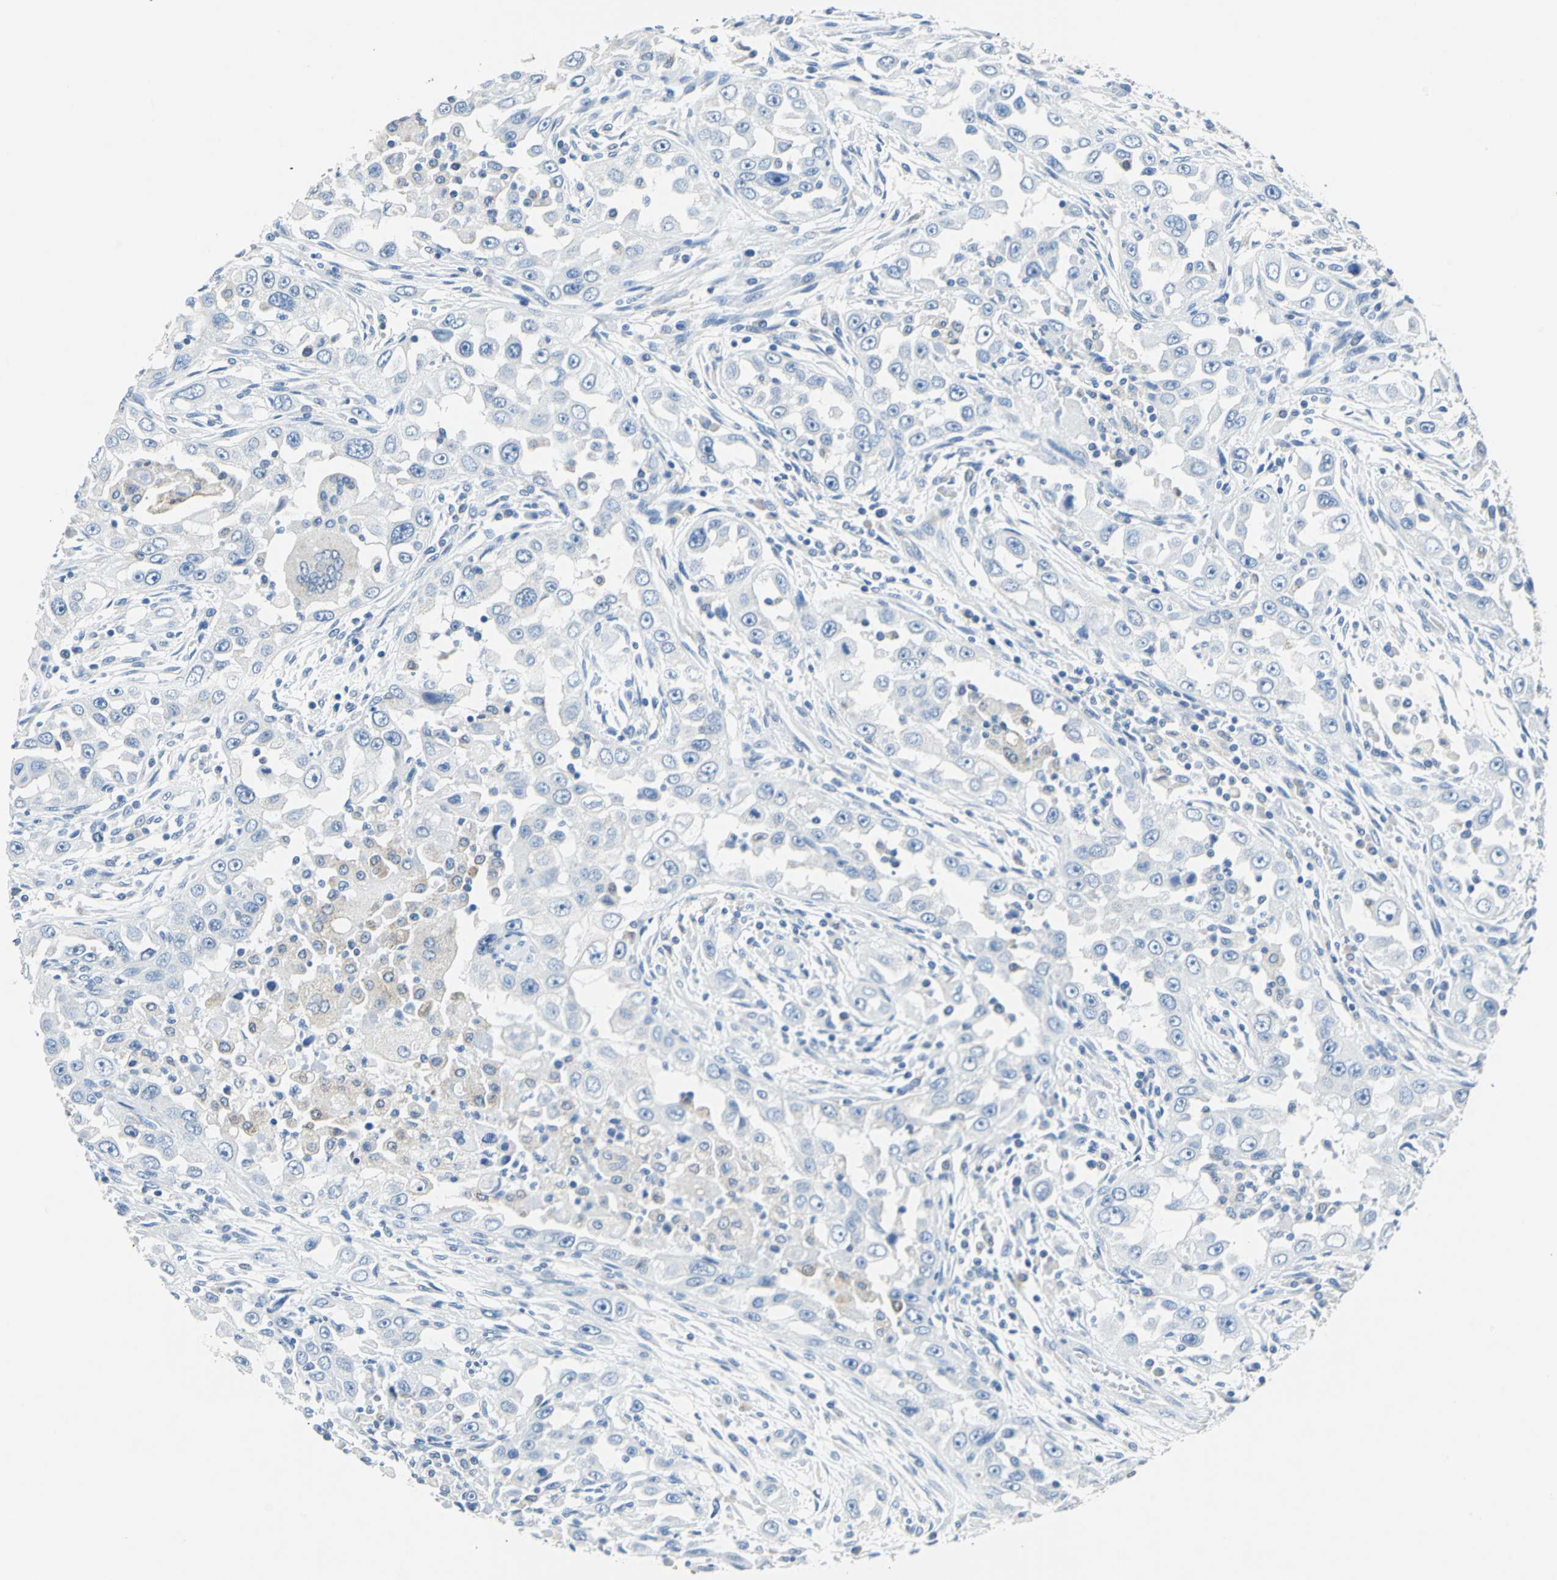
{"staining": {"intensity": "negative", "quantity": "none", "location": "none"}, "tissue": "head and neck cancer", "cell_type": "Tumor cells", "image_type": "cancer", "snomed": [{"axis": "morphology", "description": "Carcinoma, NOS"}, {"axis": "topography", "description": "Head-Neck"}], "caption": "Head and neck cancer was stained to show a protein in brown. There is no significant expression in tumor cells. (Brightfield microscopy of DAB immunohistochemistry at high magnification).", "gene": "TEX264", "patient": {"sex": "male", "age": 87}}